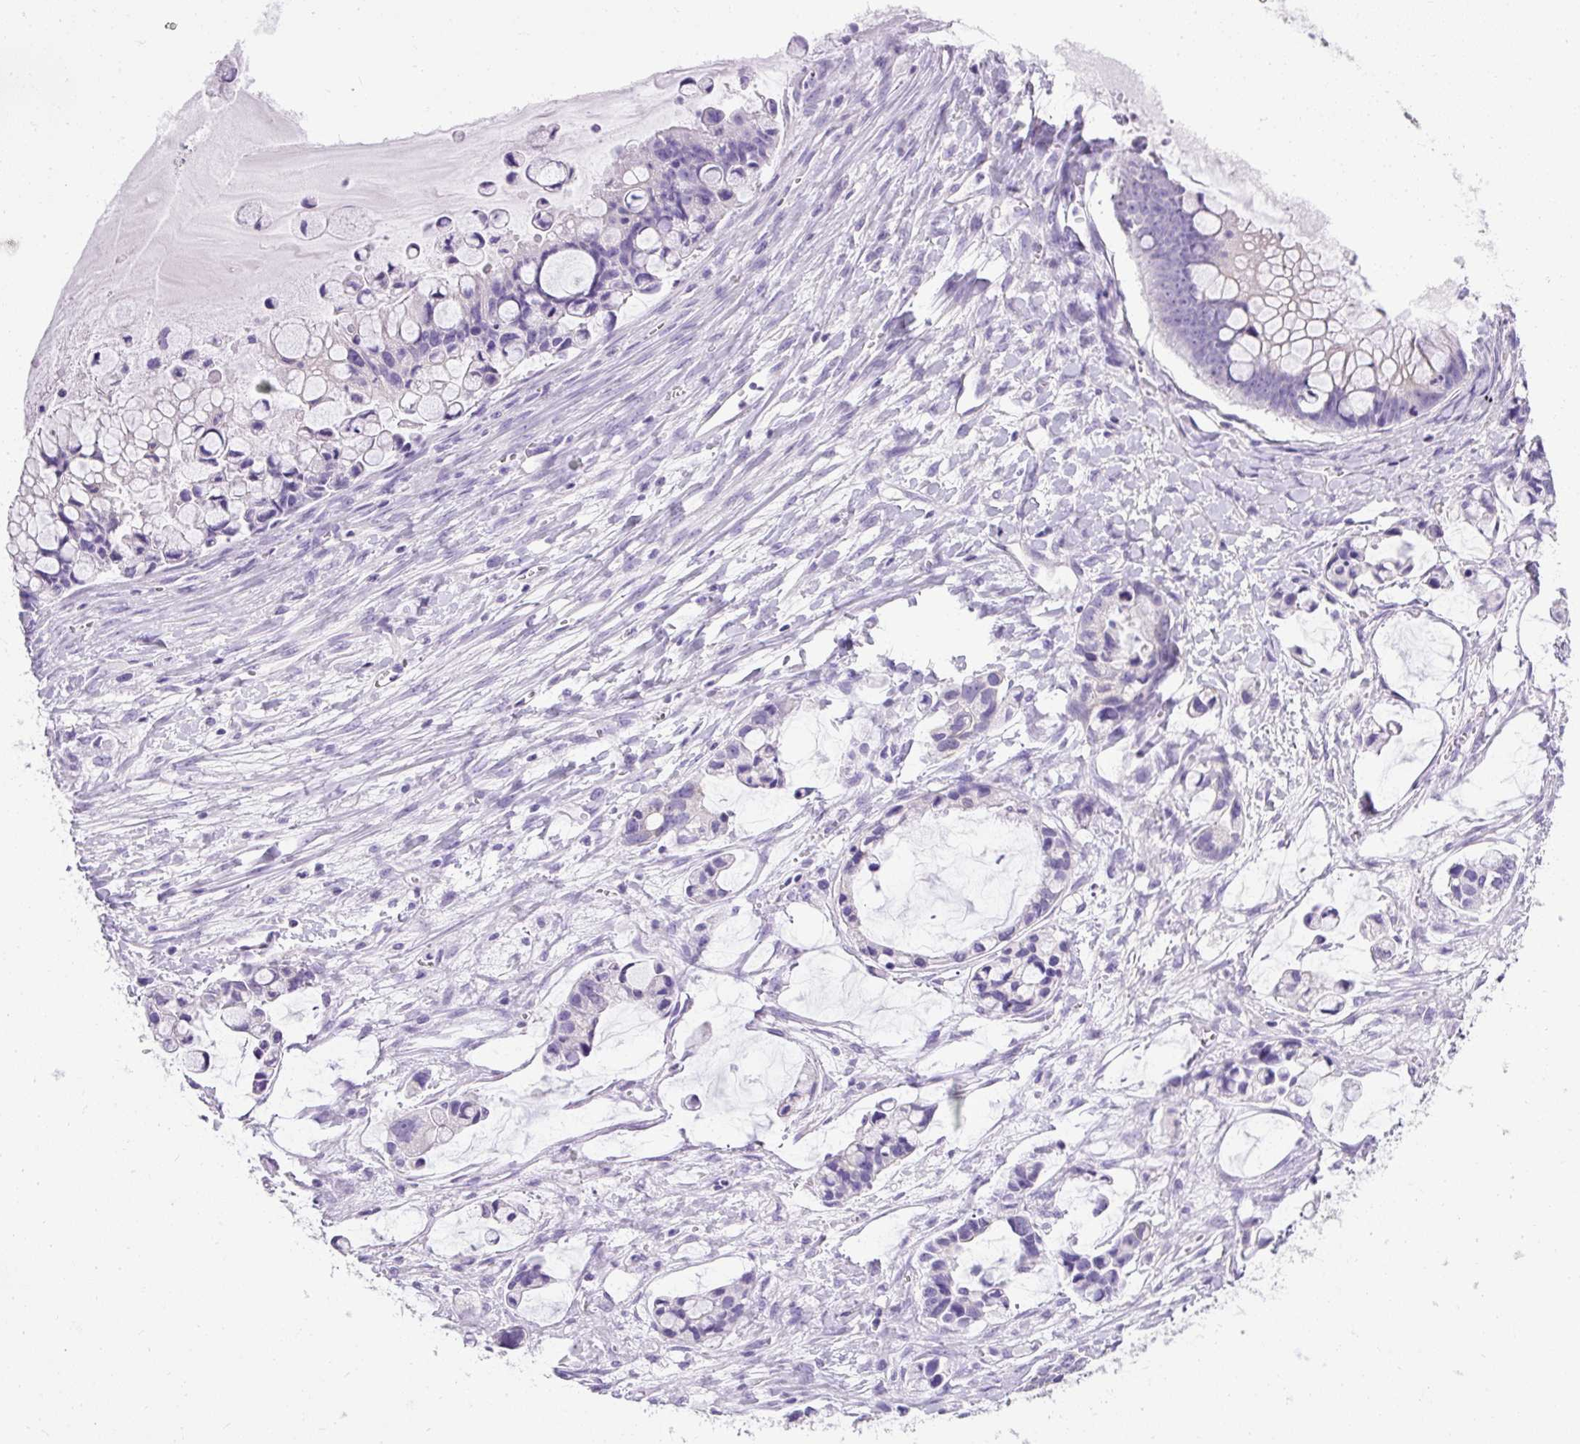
{"staining": {"intensity": "negative", "quantity": "none", "location": "none"}, "tissue": "ovarian cancer", "cell_type": "Tumor cells", "image_type": "cancer", "snomed": [{"axis": "morphology", "description": "Cystadenocarcinoma, mucinous, NOS"}, {"axis": "topography", "description": "Ovary"}], "caption": "Image shows no significant protein staining in tumor cells of ovarian cancer.", "gene": "C2CD4C", "patient": {"sex": "female", "age": 63}}